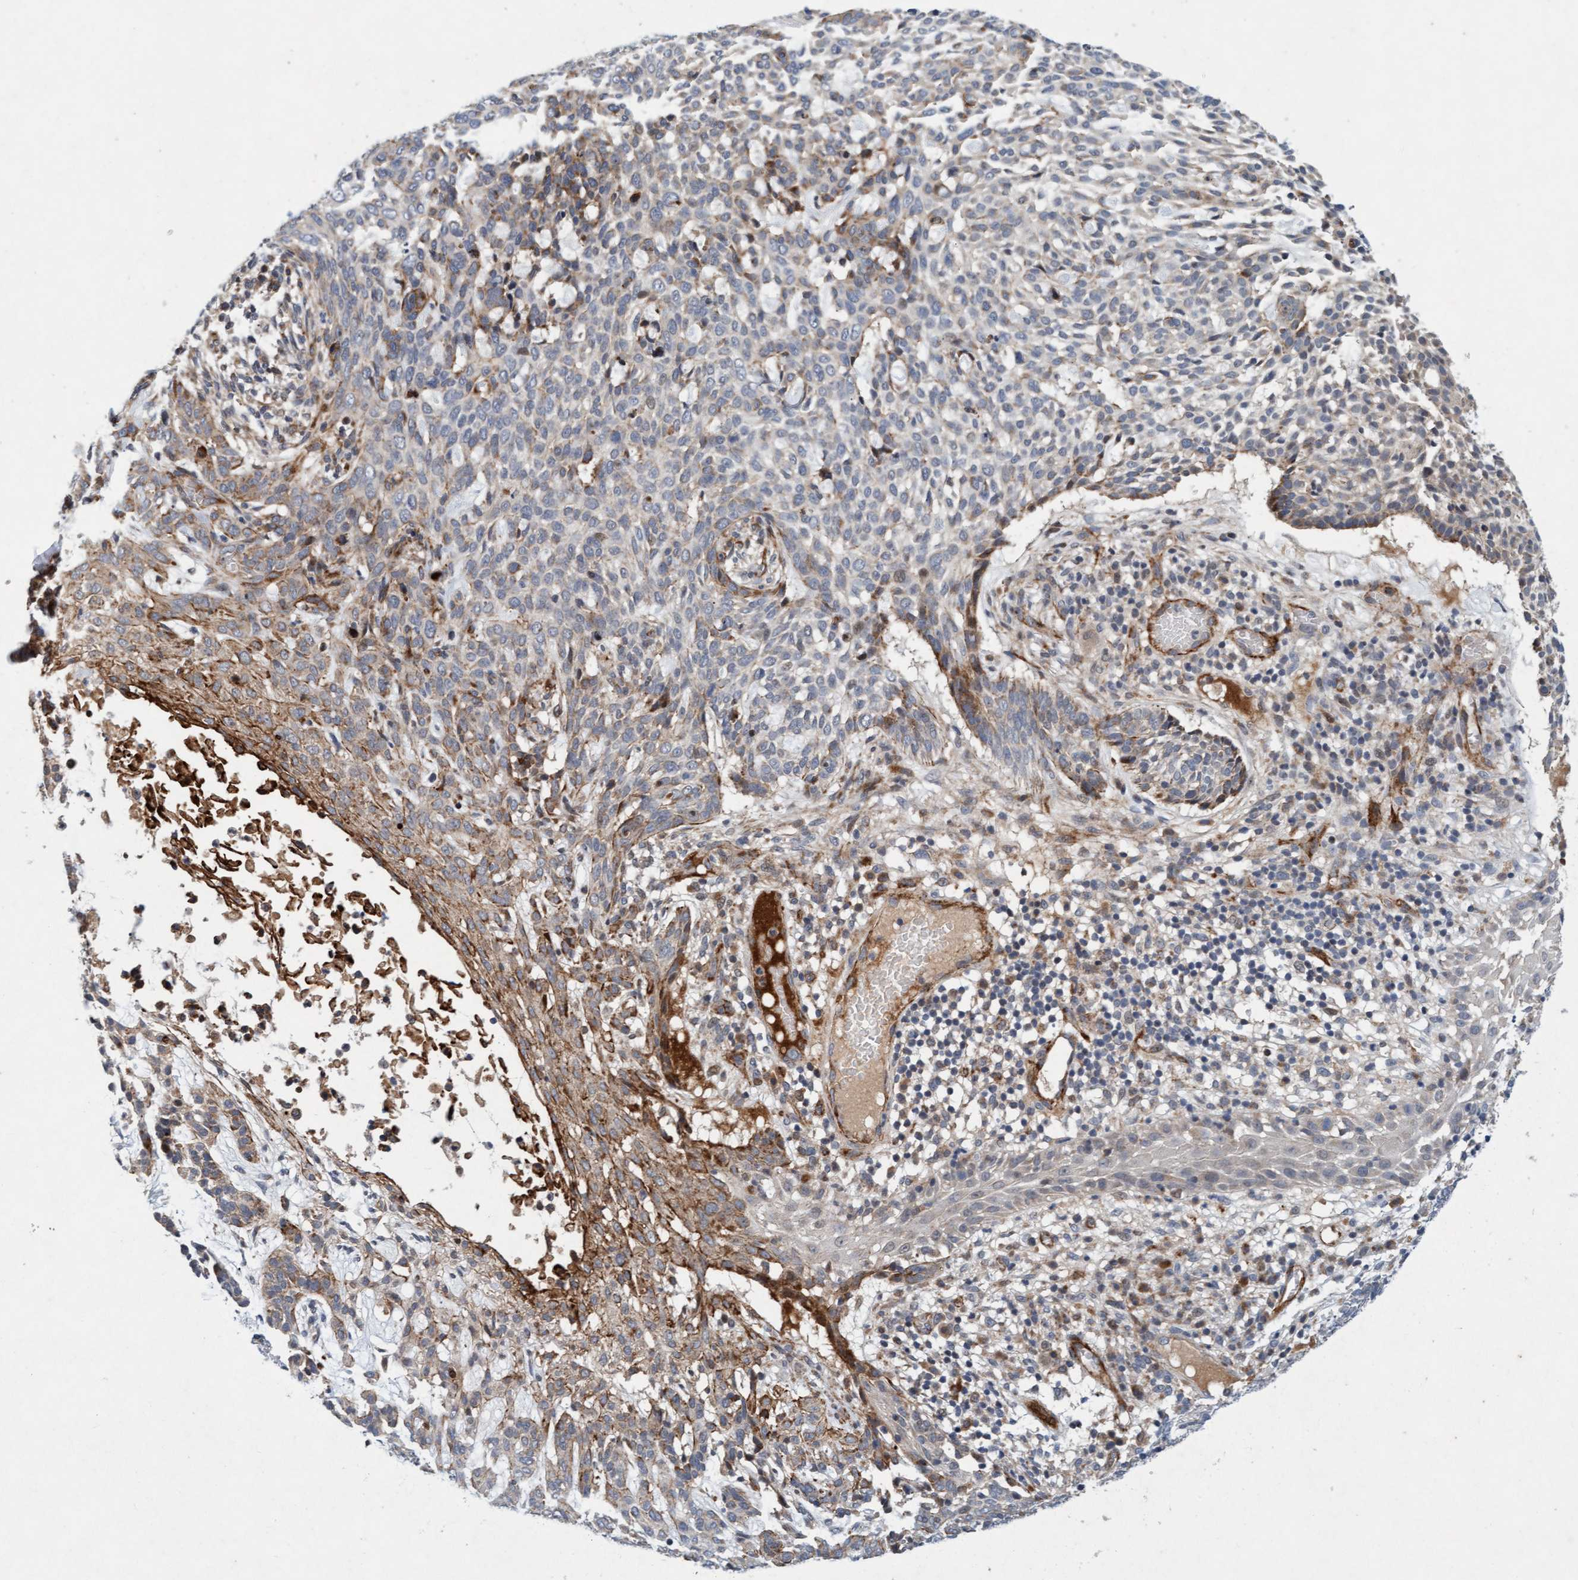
{"staining": {"intensity": "moderate", "quantity": "<25%", "location": "cytoplasmic/membranous"}, "tissue": "skin cancer", "cell_type": "Tumor cells", "image_type": "cancer", "snomed": [{"axis": "morphology", "description": "Basal cell carcinoma"}, {"axis": "topography", "description": "Skin"}], "caption": "Brown immunohistochemical staining in skin basal cell carcinoma shows moderate cytoplasmic/membranous positivity in about <25% of tumor cells.", "gene": "TMEM70", "patient": {"sex": "female", "age": 64}}